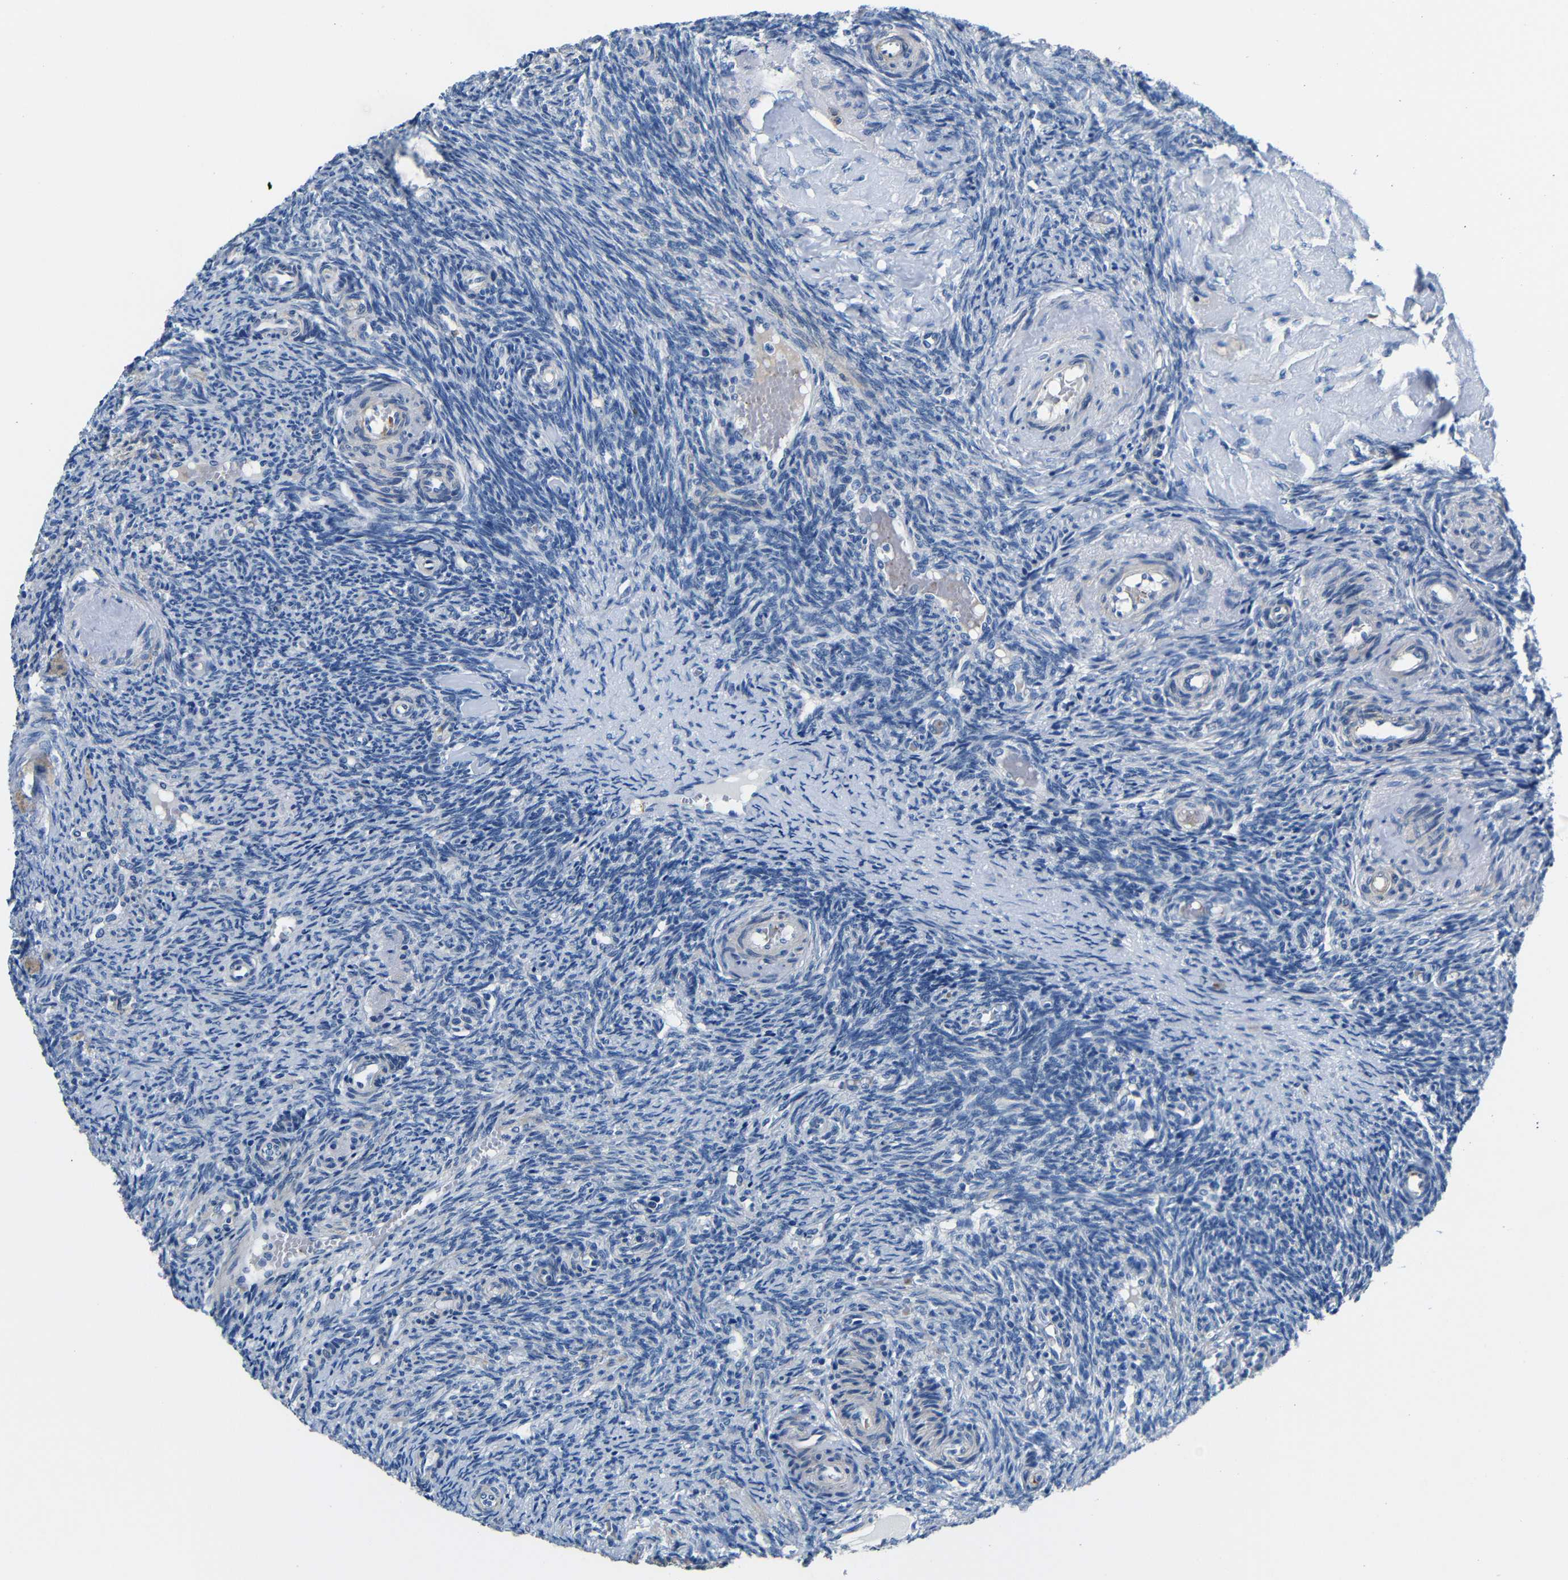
{"staining": {"intensity": "negative", "quantity": "none", "location": "none"}, "tissue": "ovary", "cell_type": "Ovarian stroma cells", "image_type": "normal", "snomed": [{"axis": "morphology", "description": "Normal tissue, NOS"}, {"axis": "topography", "description": "Ovary"}], "caption": "Human ovary stained for a protein using immunohistochemistry demonstrates no expression in ovarian stroma cells.", "gene": "TNFAIP1", "patient": {"sex": "female", "age": 41}}